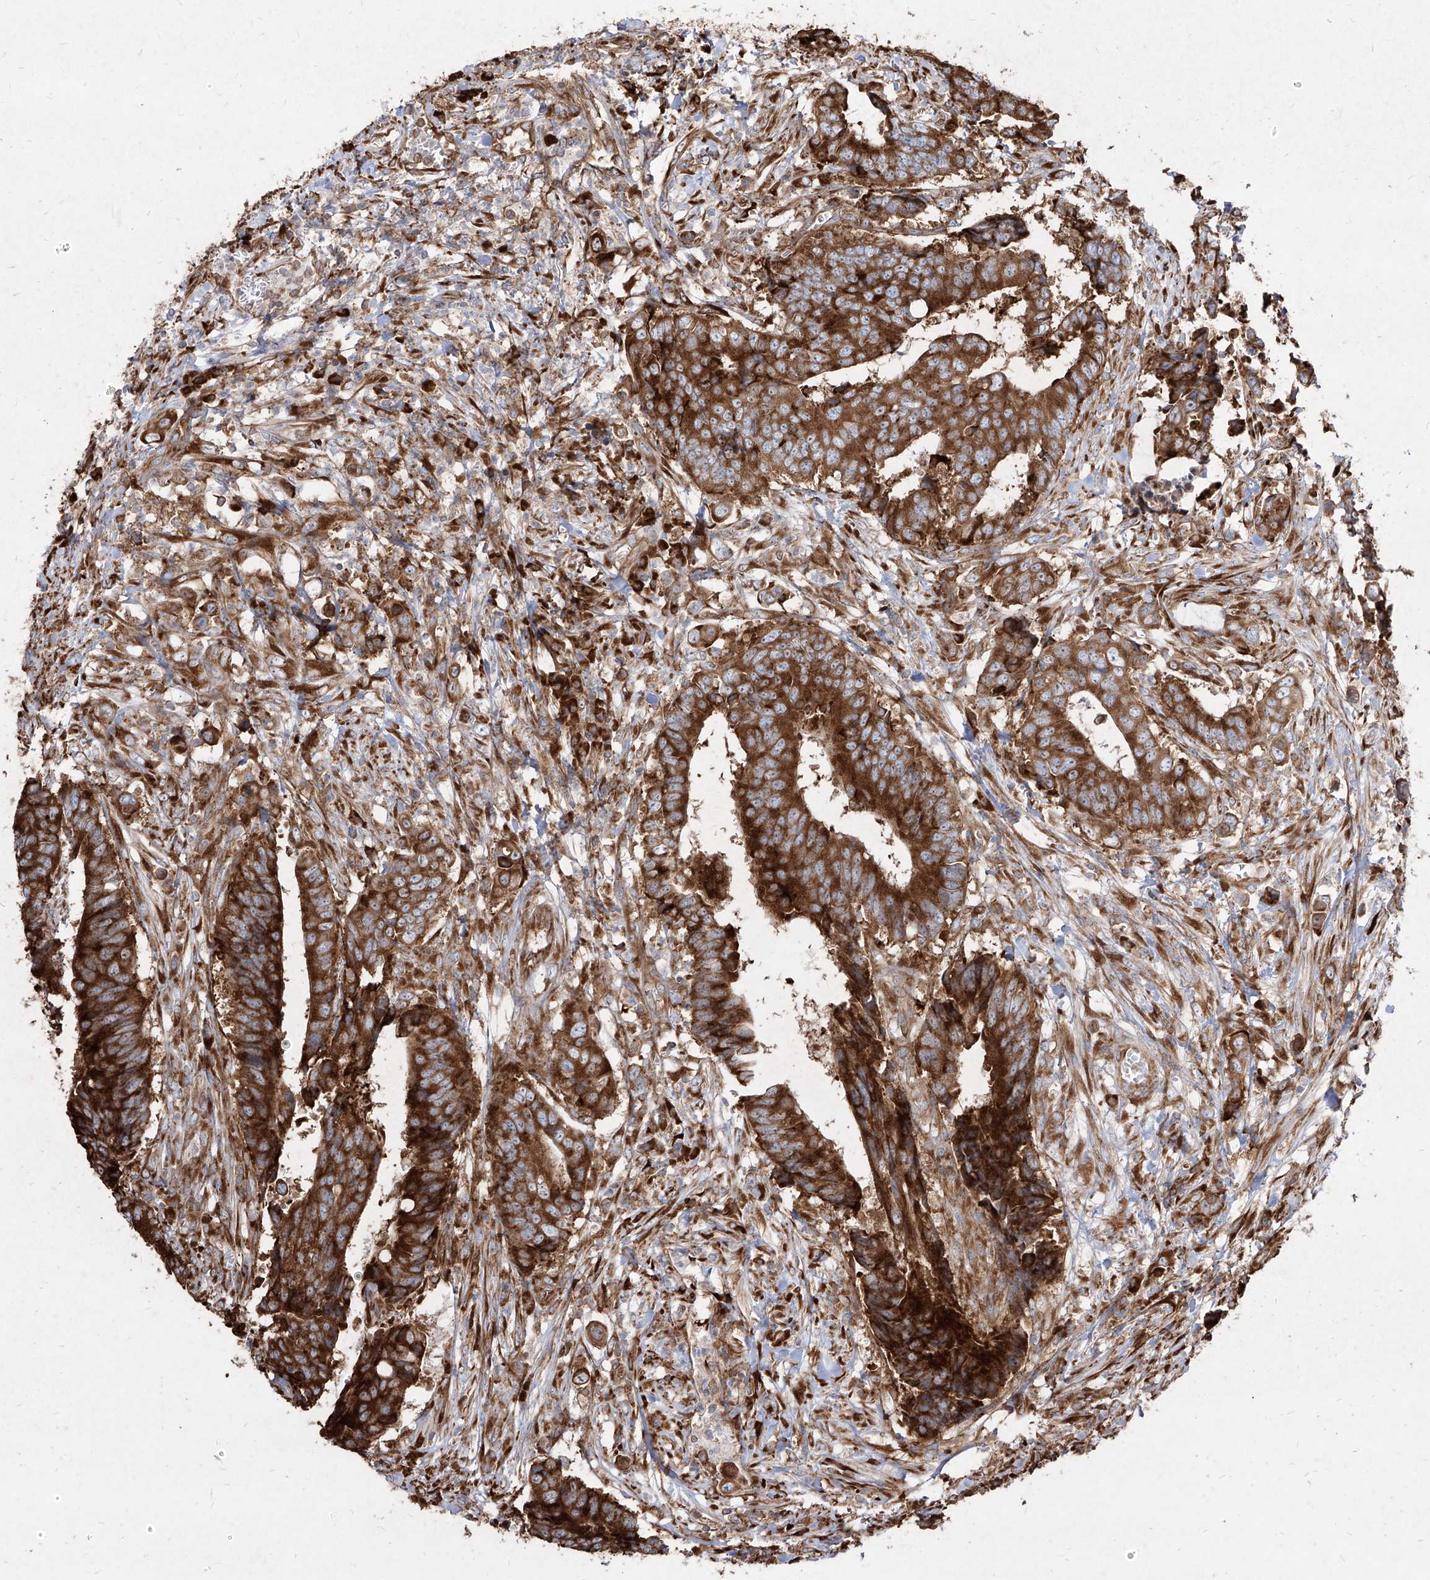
{"staining": {"intensity": "strong", "quantity": ">75%", "location": "cytoplasmic/membranous"}, "tissue": "colorectal cancer", "cell_type": "Tumor cells", "image_type": "cancer", "snomed": [{"axis": "morphology", "description": "Adenocarcinoma, NOS"}, {"axis": "topography", "description": "Rectum"}], "caption": "This image reveals adenocarcinoma (colorectal) stained with immunohistochemistry (IHC) to label a protein in brown. The cytoplasmic/membranous of tumor cells show strong positivity for the protein. Nuclei are counter-stained blue.", "gene": "RPS25", "patient": {"sex": "male", "age": 84}}